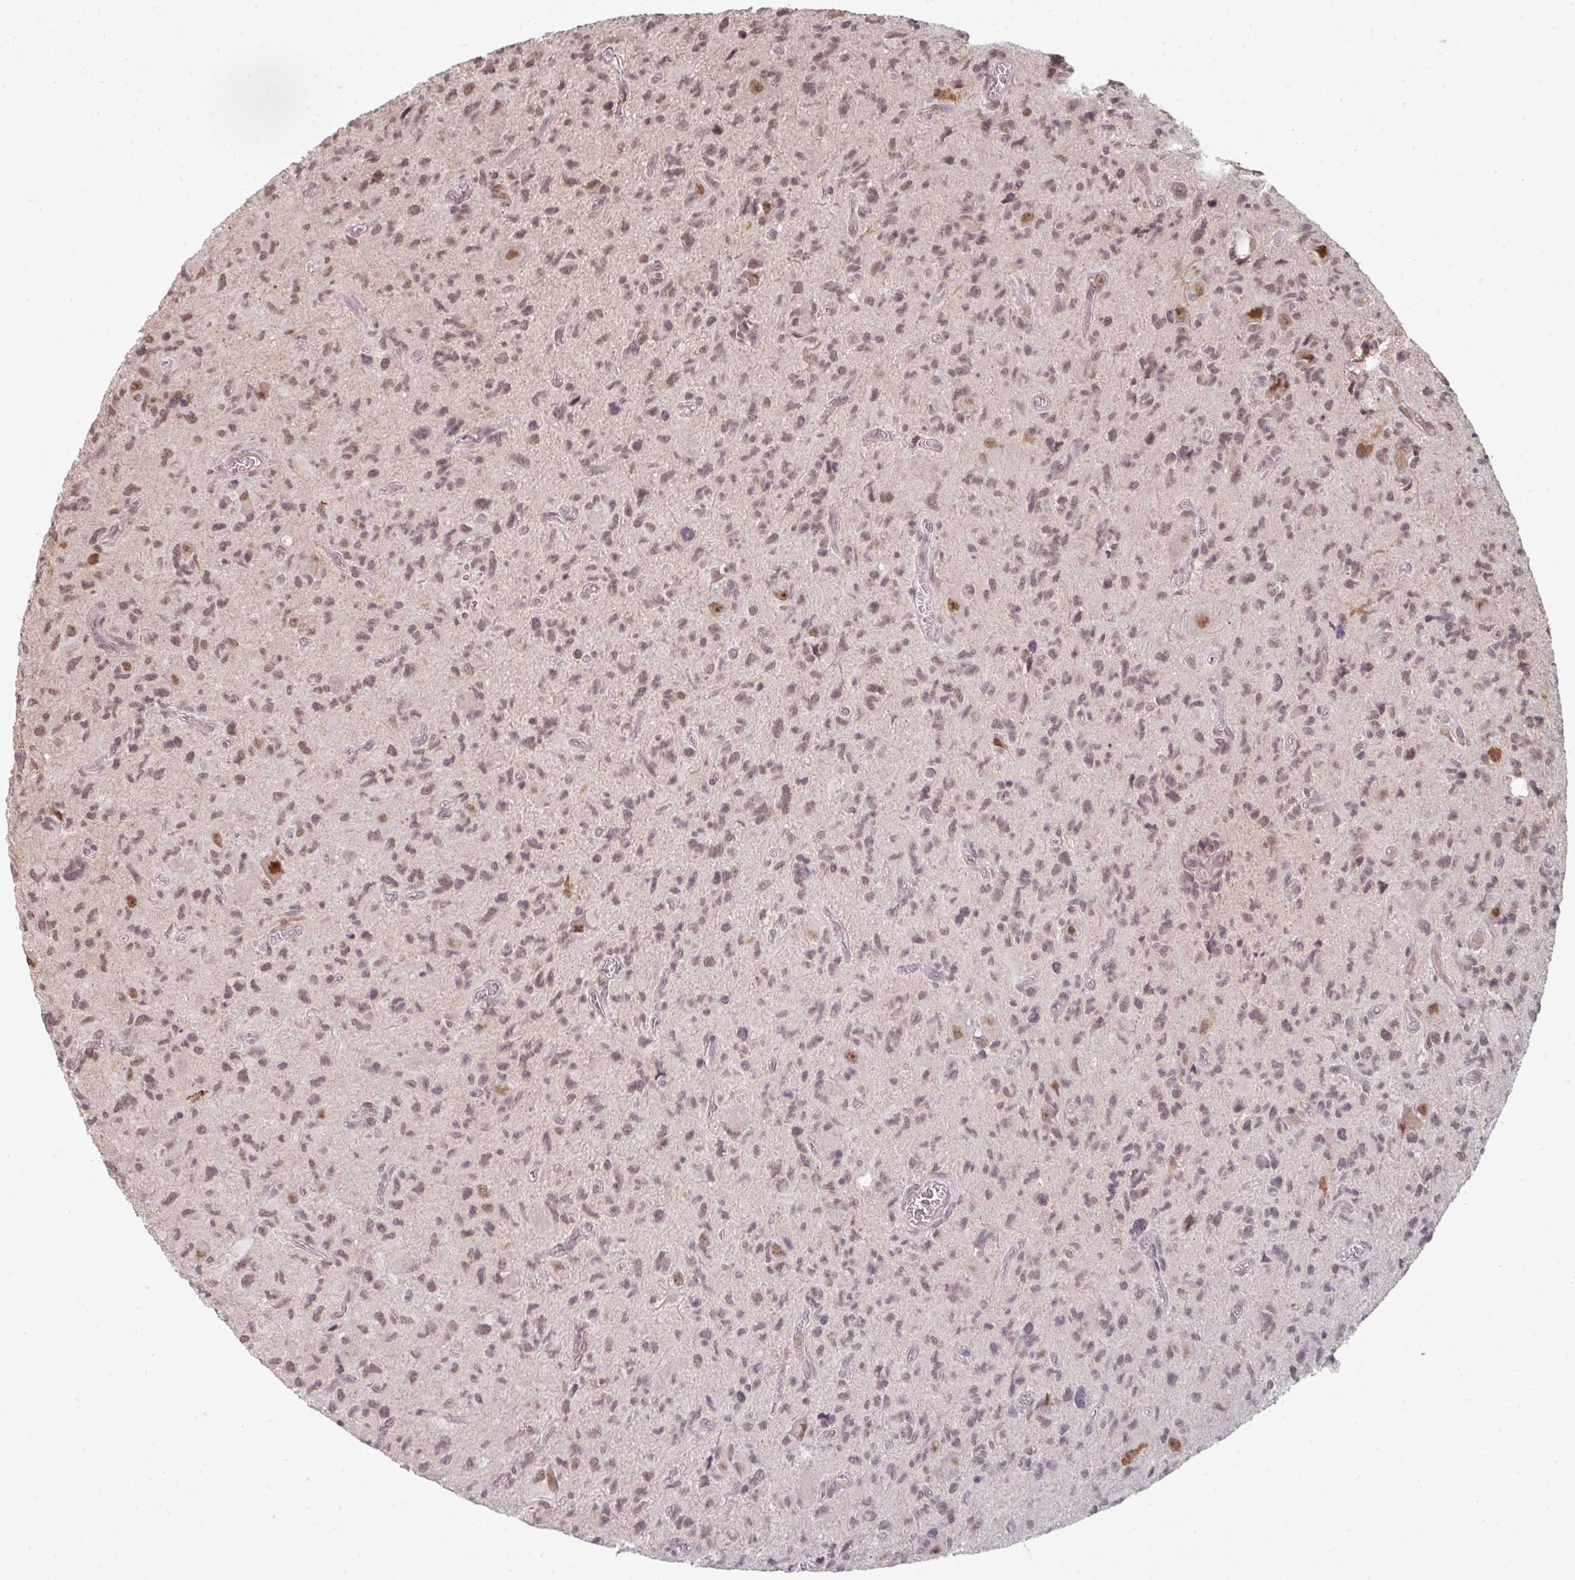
{"staining": {"intensity": "moderate", "quantity": ">75%", "location": "nuclear"}, "tissue": "glioma", "cell_type": "Tumor cells", "image_type": "cancer", "snomed": [{"axis": "morphology", "description": "Glioma, malignant, High grade"}, {"axis": "topography", "description": "Brain"}], "caption": "The immunohistochemical stain labels moderate nuclear staining in tumor cells of glioma tissue.", "gene": "GTF2H3", "patient": {"sex": "male", "age": 76}}